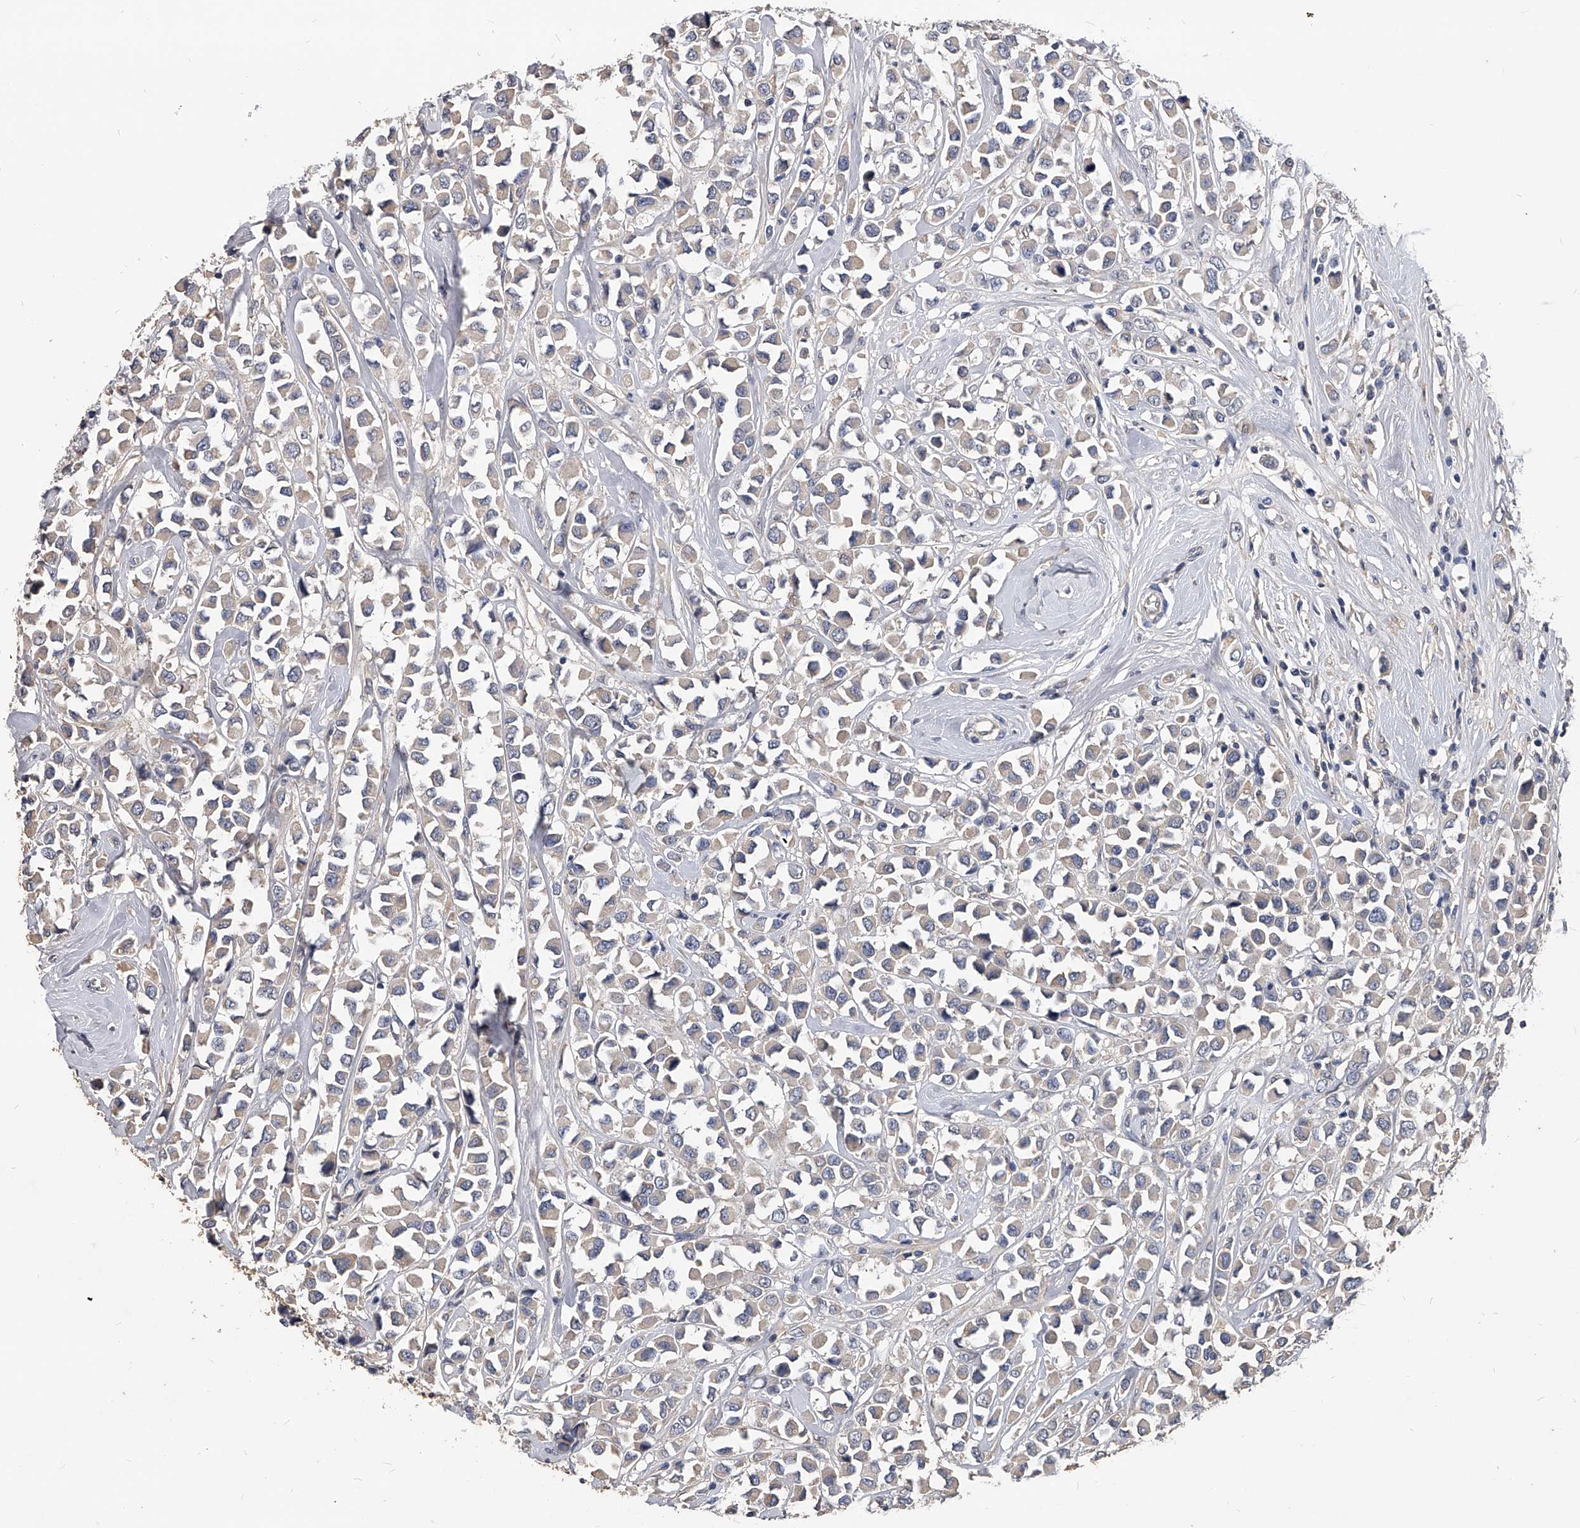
{"staining": {"intensity": "weak", "quantity": "<25%", "location": "cytoplasmic/membranous"}, "tissue": "breast cancer", "cell_type": "Tumor cells", "image_type": "cancer", "snomed": [{"axis": "morphology", "description": "Duct carcinoma"}, {"axis": "topography", "description": "Breast"}], "caption": "There is no significant staining in tumor cells of breast cancer.", "gene": "HOMER3", "patient": {"sex": "female", "age": 61}}